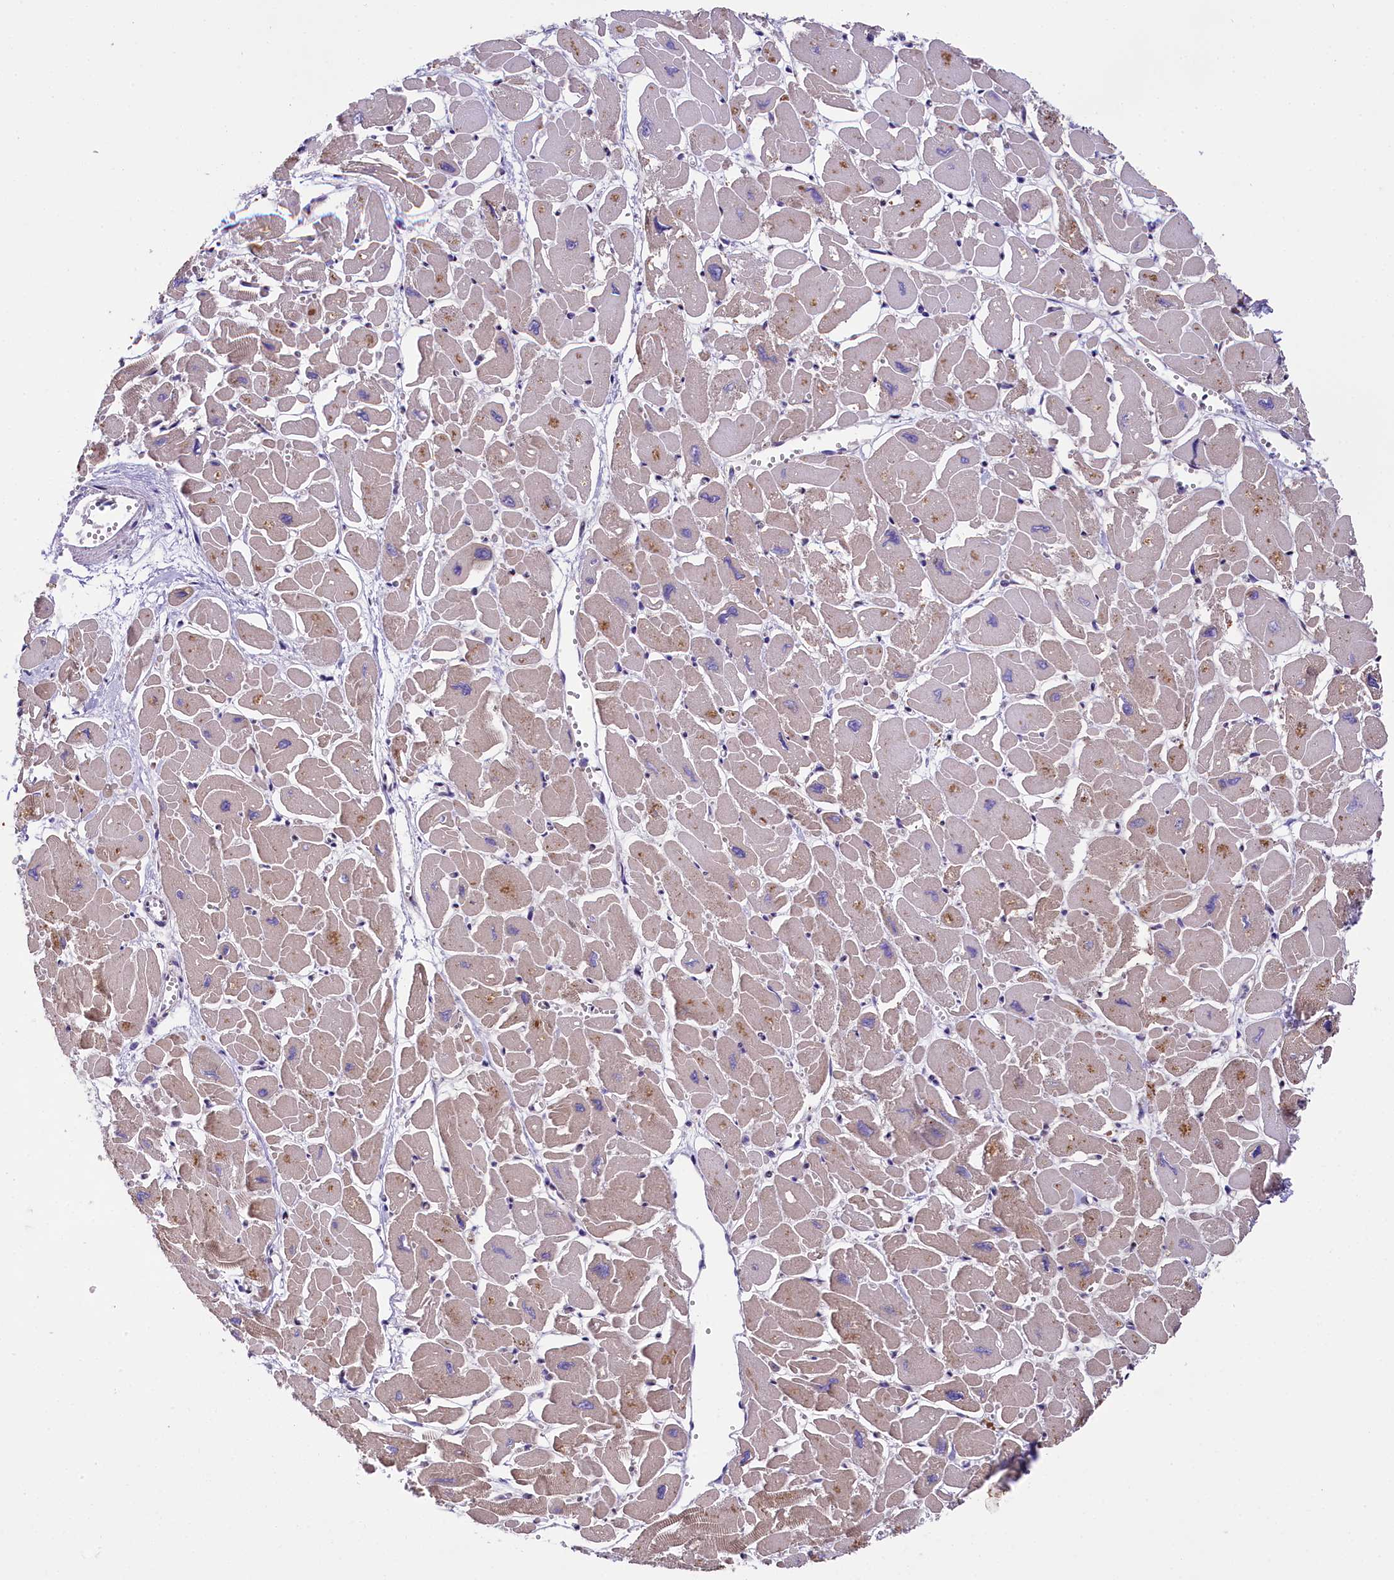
{"staining": {"intensity": "moderate", "quantity": "<25%", "location": "cytoplasmic/membranous"}, "tissue": "heart muscle", "cell_type": "Cardiomyocytes", "image_type": "normal", "snomed": [{"axis": "morphology", "description": "Normal tissue, NOS"}, {"axis": "topography", "description": "Heart"}], "caption": "Protein expression analysis of unremarkable heart muscle exhibits moderate cytoplasmic/membranous expression in approximately <25% of cardiomyocytes. (DAB = brown stain, brightfield microscopy at high magnification).", "gene": "SP4", "patient": {"sex": "male", "age": 54}}